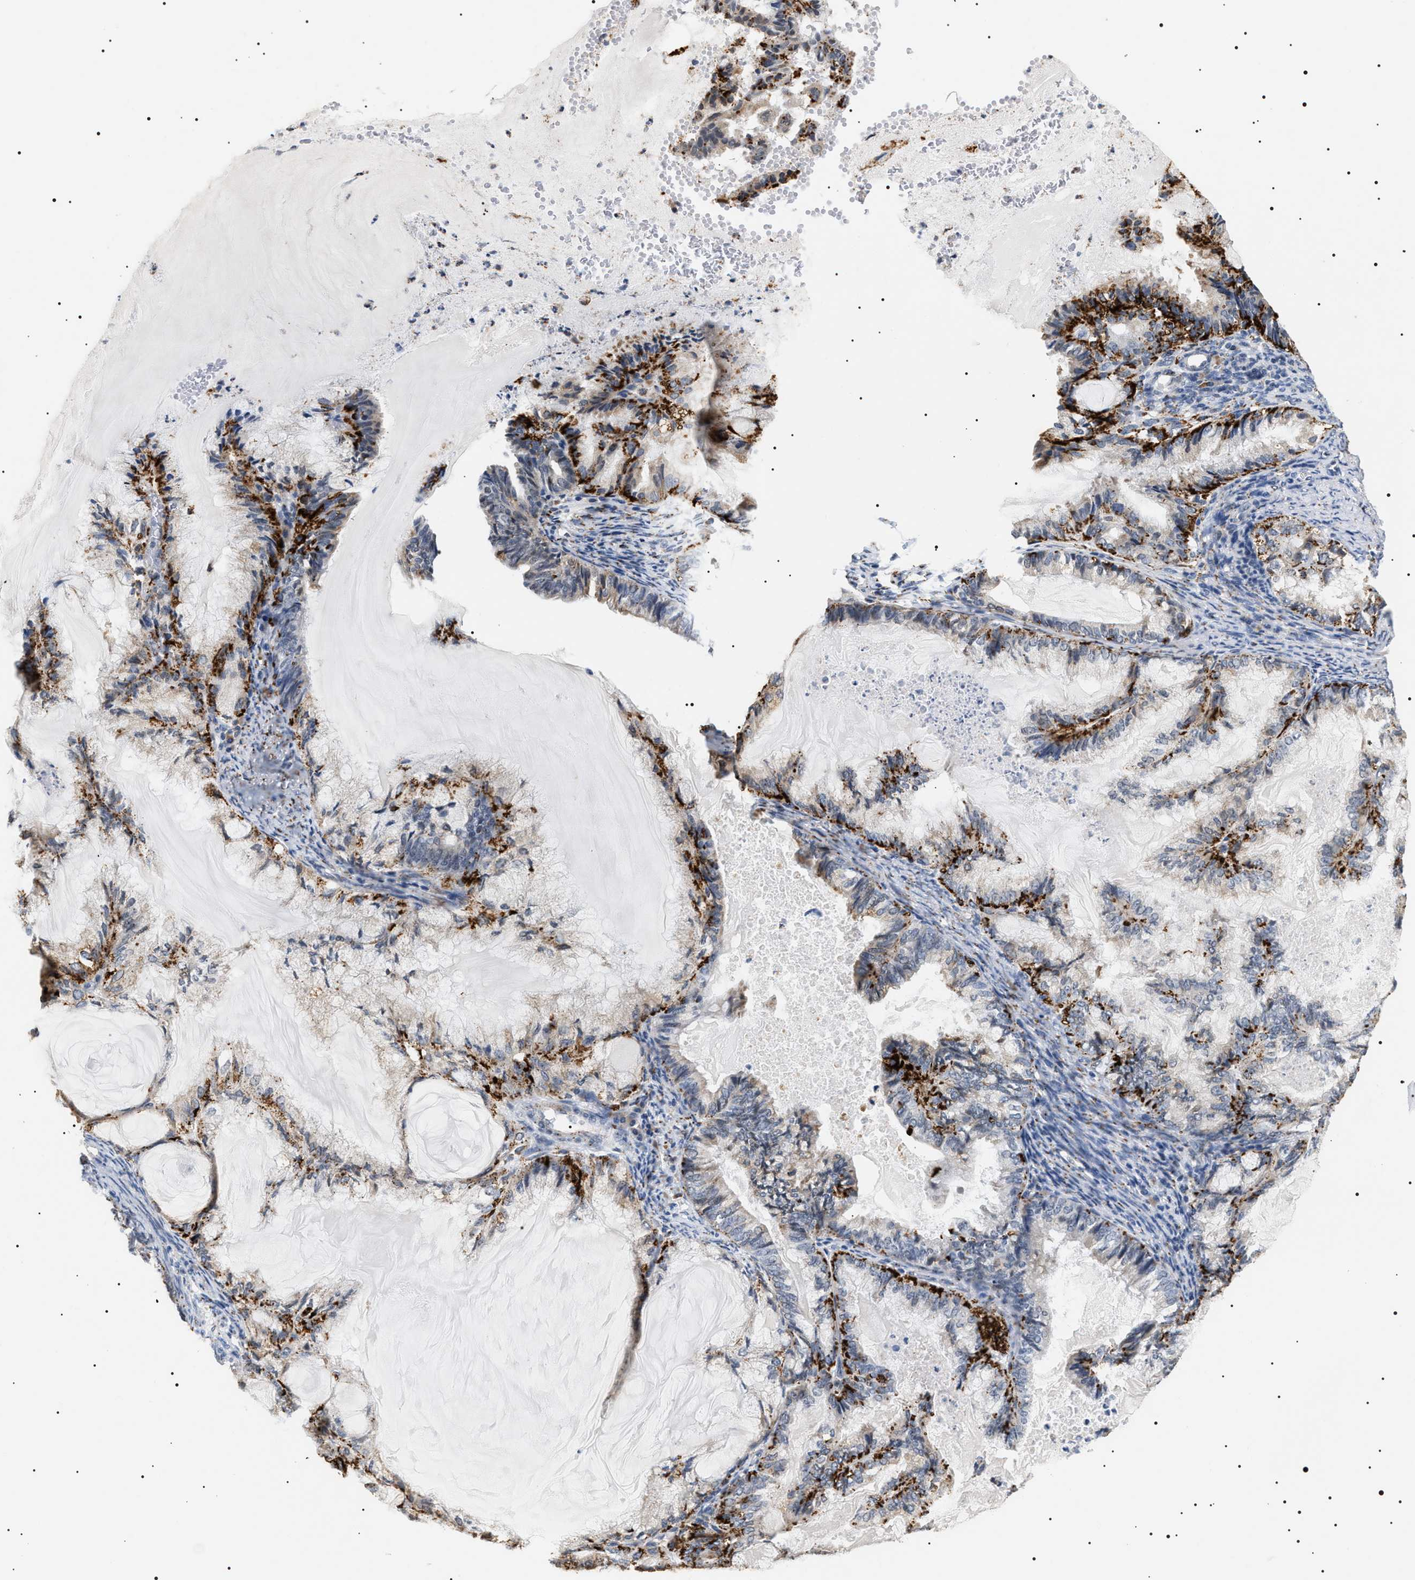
{"staining": {"intensity": "strong", "quantity": ">75%", "location": "cytoplasmic/membranous"}, "tissue": "endometrial cancer", "cell_type": "Tumor cells", "image_type": "cancer", "snomed": [{"axis": "morphology", "description": "Adenocarcinoma, NOS"}, {"axis": "topography", "description": "Endometrium"}], "caption": "This image displays immunohistochemistry staining of endometrial cancer, with high strong cytoplasmic/membranous staining in approximately >75% of tumor cells.", "gene": "HSD17B11", "patient": {"sex": "female", "age": 86}}